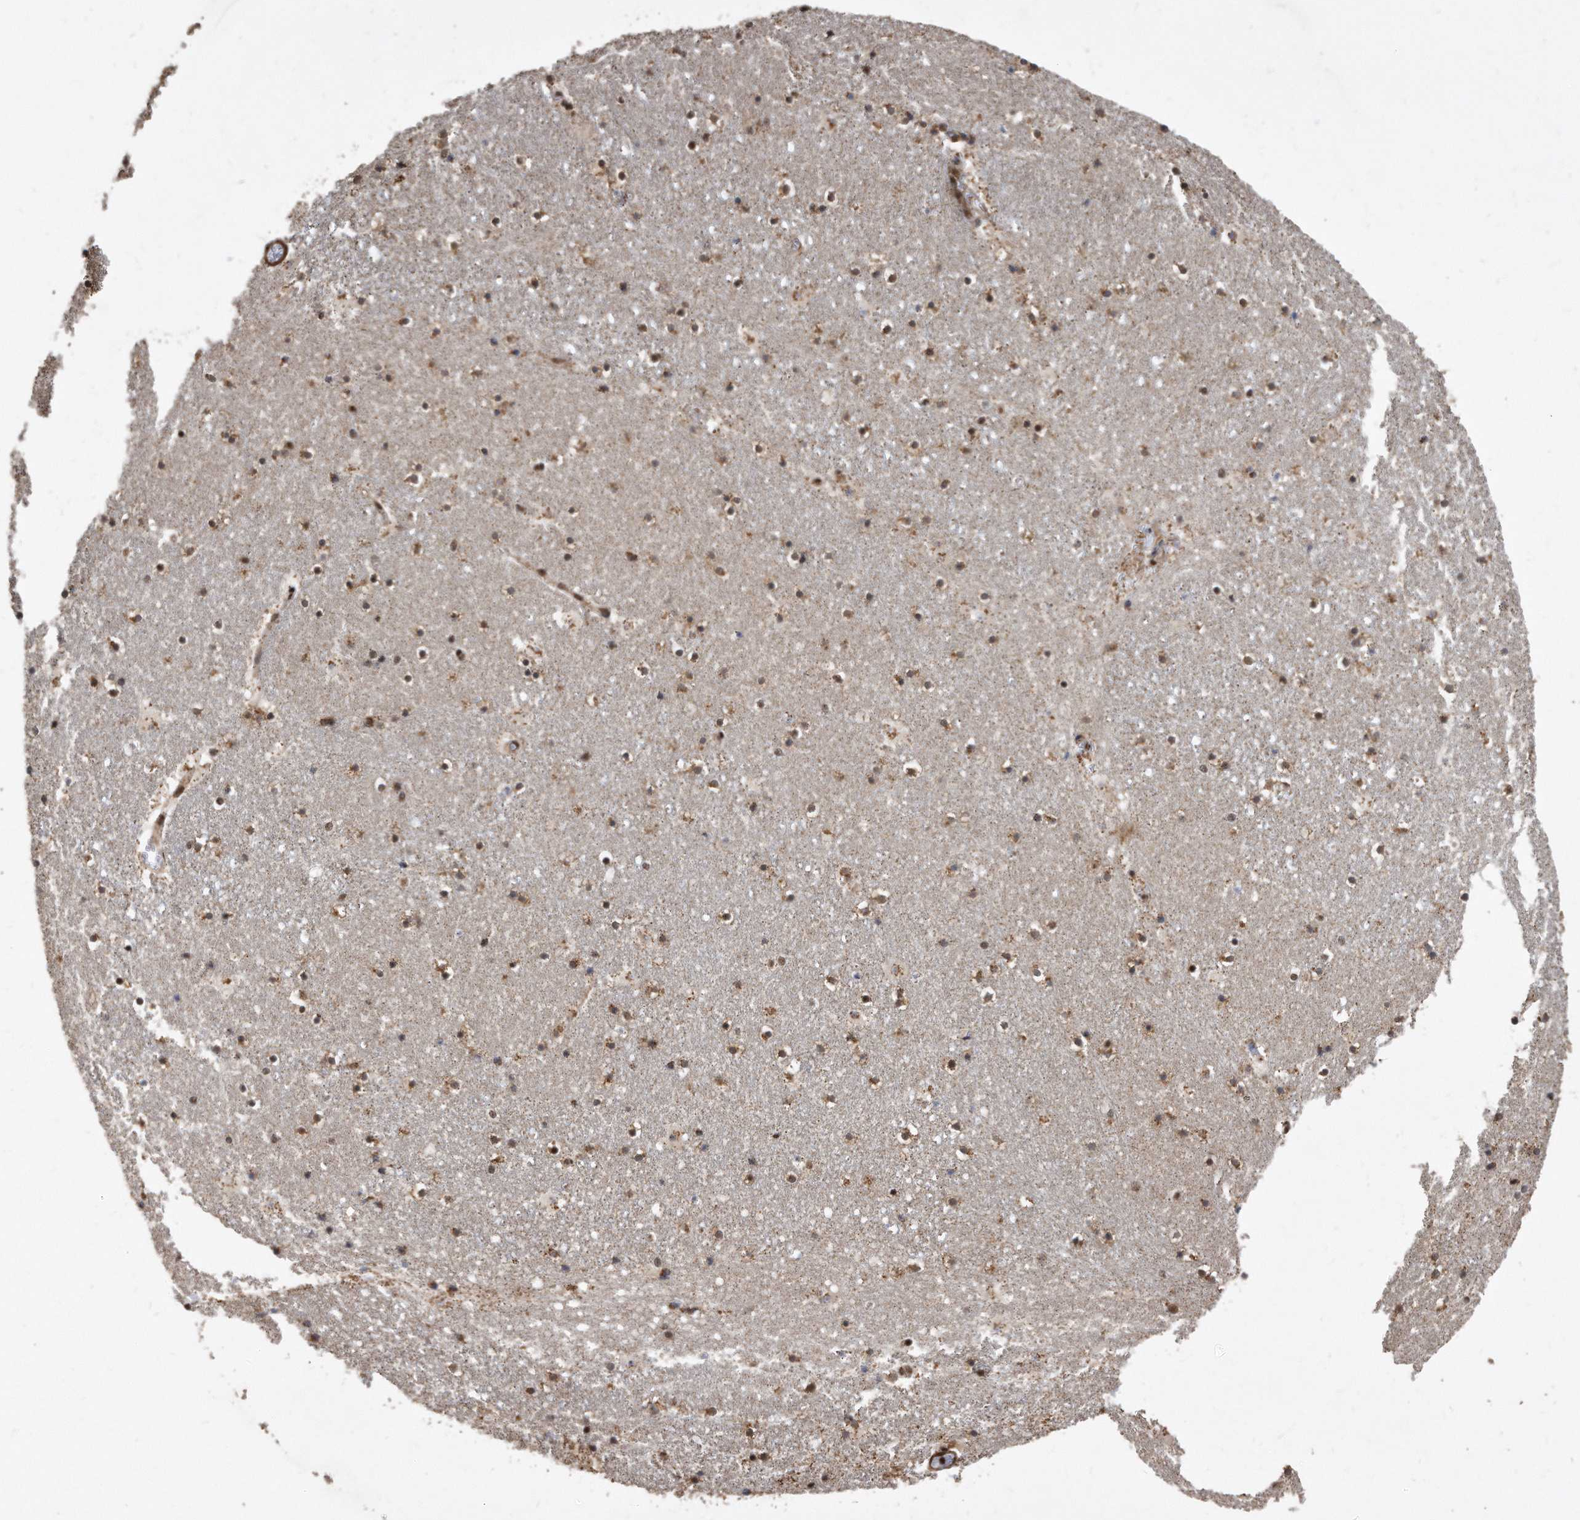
{"staining": {"intensity": "moderate", "quantity": "25%-75%", "location": "cytoplasmic/membranous"}, "tissue": "caudate", "cell_type": "Glial cells", "image_type": "normal", "snomed": [{"axis": "morphology", "description": "Normal tissue, NOS"}, {"axis": "topography", "description": "Lateral ventricle wall"}], "caption": "A high-resolution micrograph shows IHC staining of benign caudate, which demonstrates moderate cytoplasmic/membranous expression in about 25%-75% of glial cells.", "gene": "DUSP22", "patient": {"sex": "male", "age": 45}}